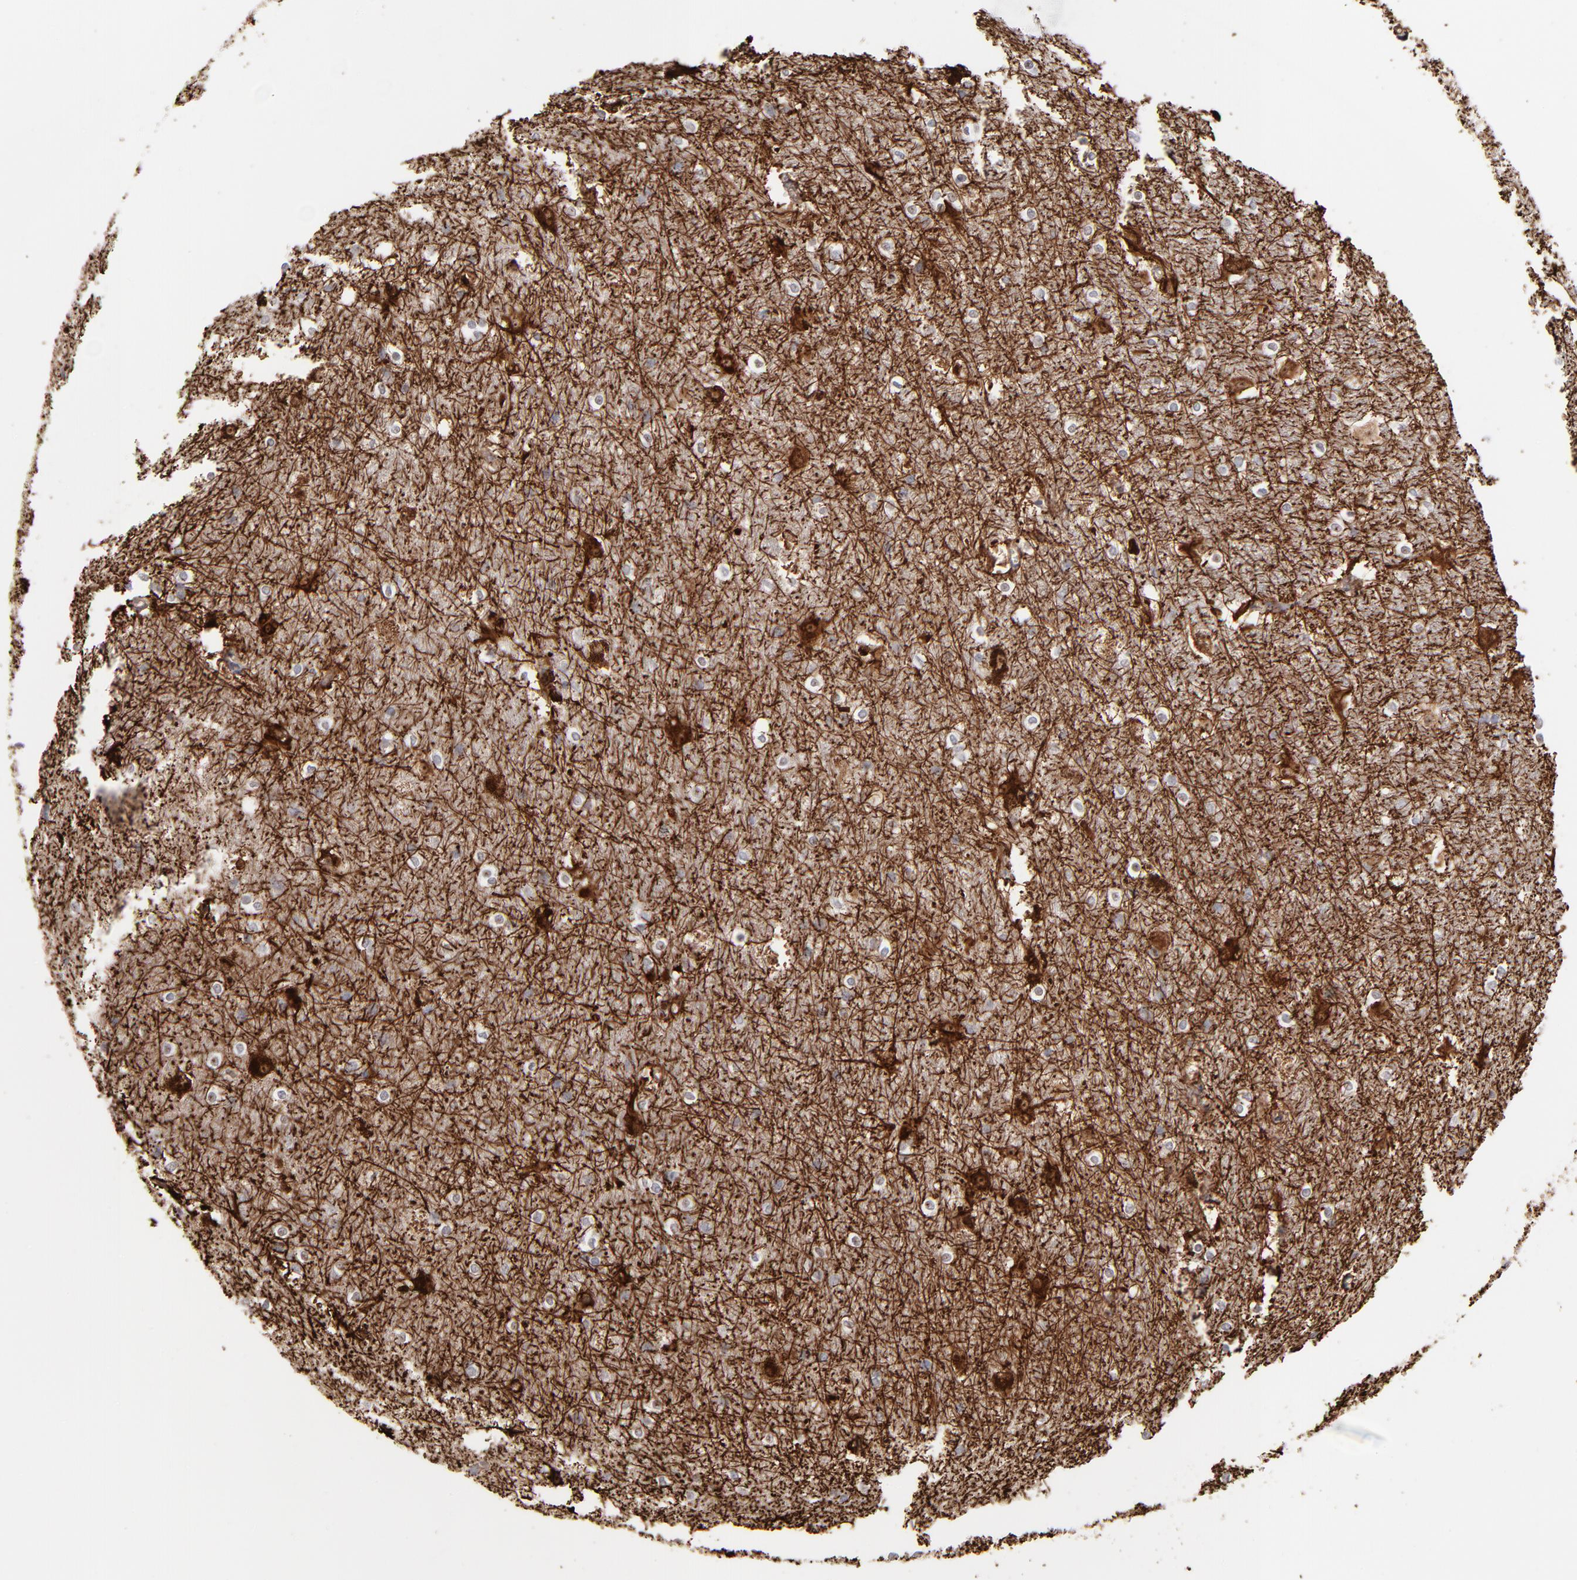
{"staining": {"intensity": "strong", "quantity": "25%-75%", "location": "cytoplasmic/membranous"}, "tissue": "hippocampus", "cell_type": "Glial cells", "image_type": "normal", "snomed": [{"axis": "morphology", "description": "Normal tissue, NOS"}, {"axis": "topography", "description": "Hippocampus"}], "caption": "The image shows staining of benign hippocampus, revealing strong cytoplasmic/membranous protein expression (brown color) within glial cells.", "gene": "PXN", "patient": {"sex": "female", "age": 19}}